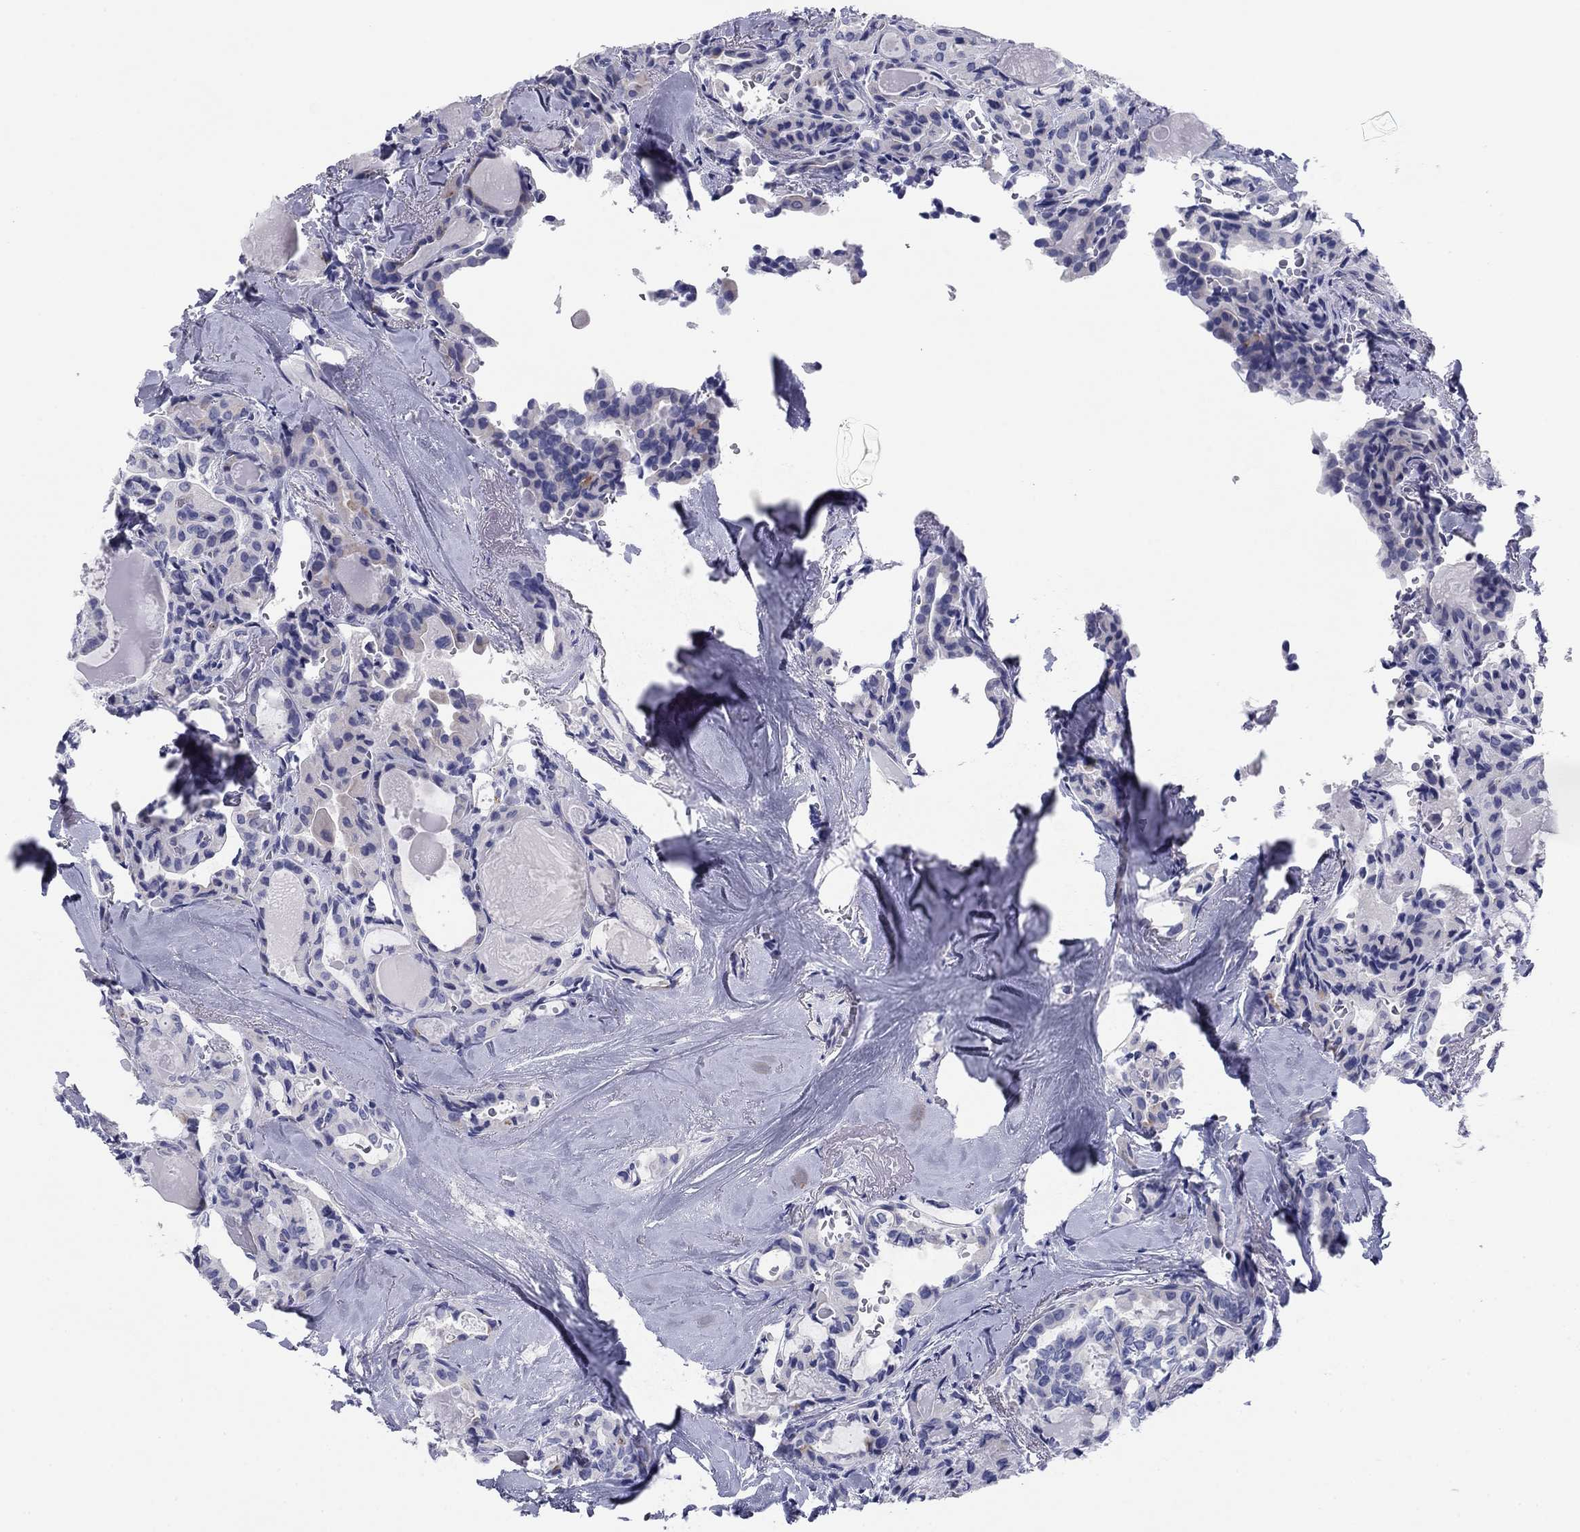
{"staining": {"intensity": "negative", "quantity": "none", "location": "none"}, "tissue": "thyroid cancer", "cell_type": "Tumor cells", "image_type": "cancer", "snomed": [{"axis": "morphology", "description": "Papillary adenocarcinoma, NOS"}, {"axis": "topography", "description": "Thyroid gland"}], "caption": "A histopathology image of thyroid cancer (papillary adenocarcinoma) stained for a protein reveals no brown staining in tumor cells.", "gene": "KCNH1", "patient": {"sex": "female", "age": 41}}